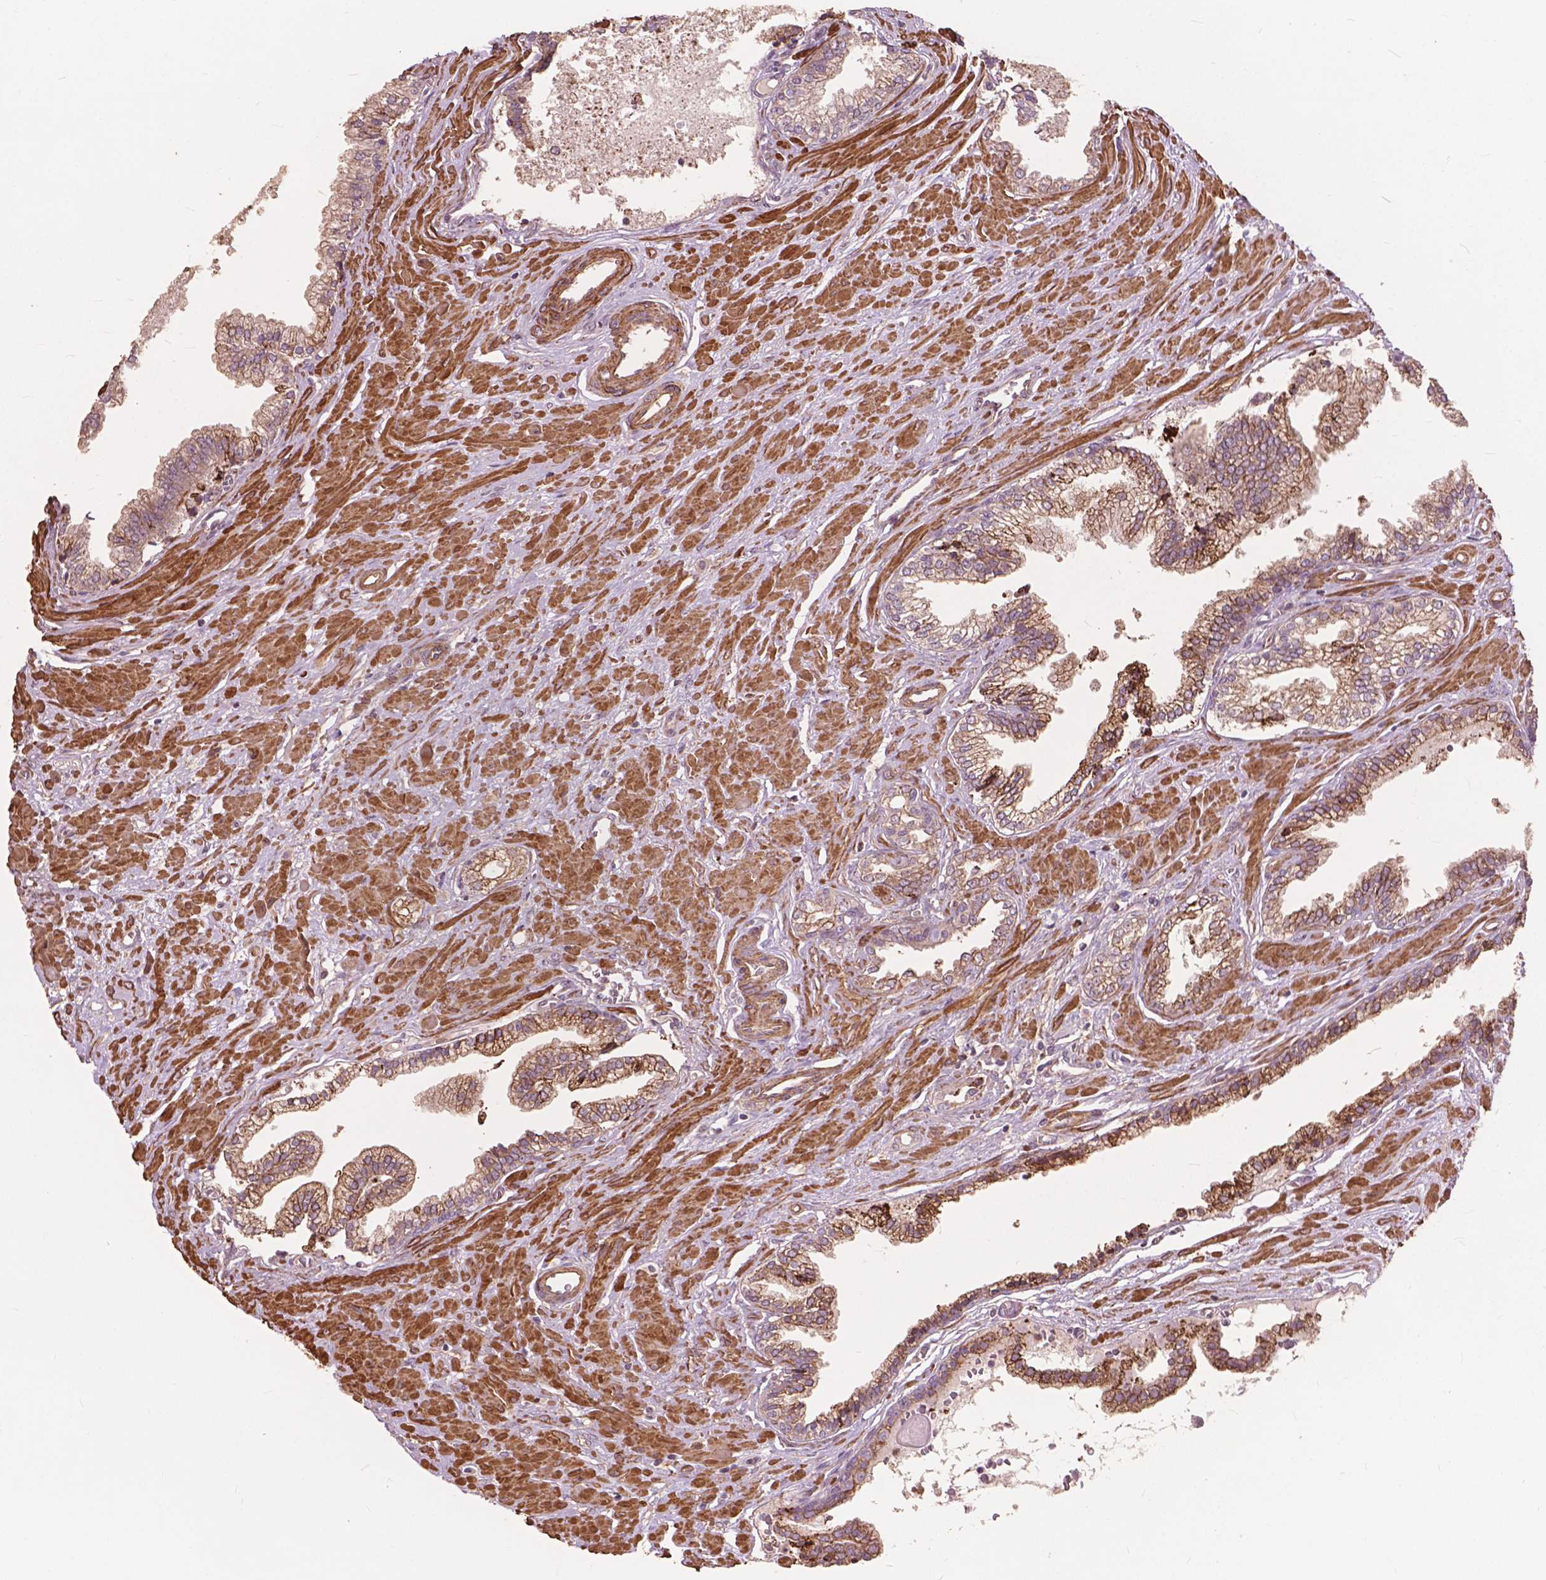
{"staining": {"intensity": "moderate", "quantity": ">75%", "location": "cytoplasmic/membranous"}, "tissue": "prostate cancer", "cell_type": "Tumor cells", "image_type": "cancer", "snomed": [{"axis": "morphology", "description": "Adenocarcinoma, Low grade"}, {"axis": "topography", "description": "Prostate"}], "caption": "Human prostate cancer (adenocarcinoma (low-grade)) stained with a brown dye shows moderate cytoplasmic/membranous positive positivity in about >75% of tumor cells.", "gene": "FNIP1", "patient": {"sex": "male", "age": 60}}